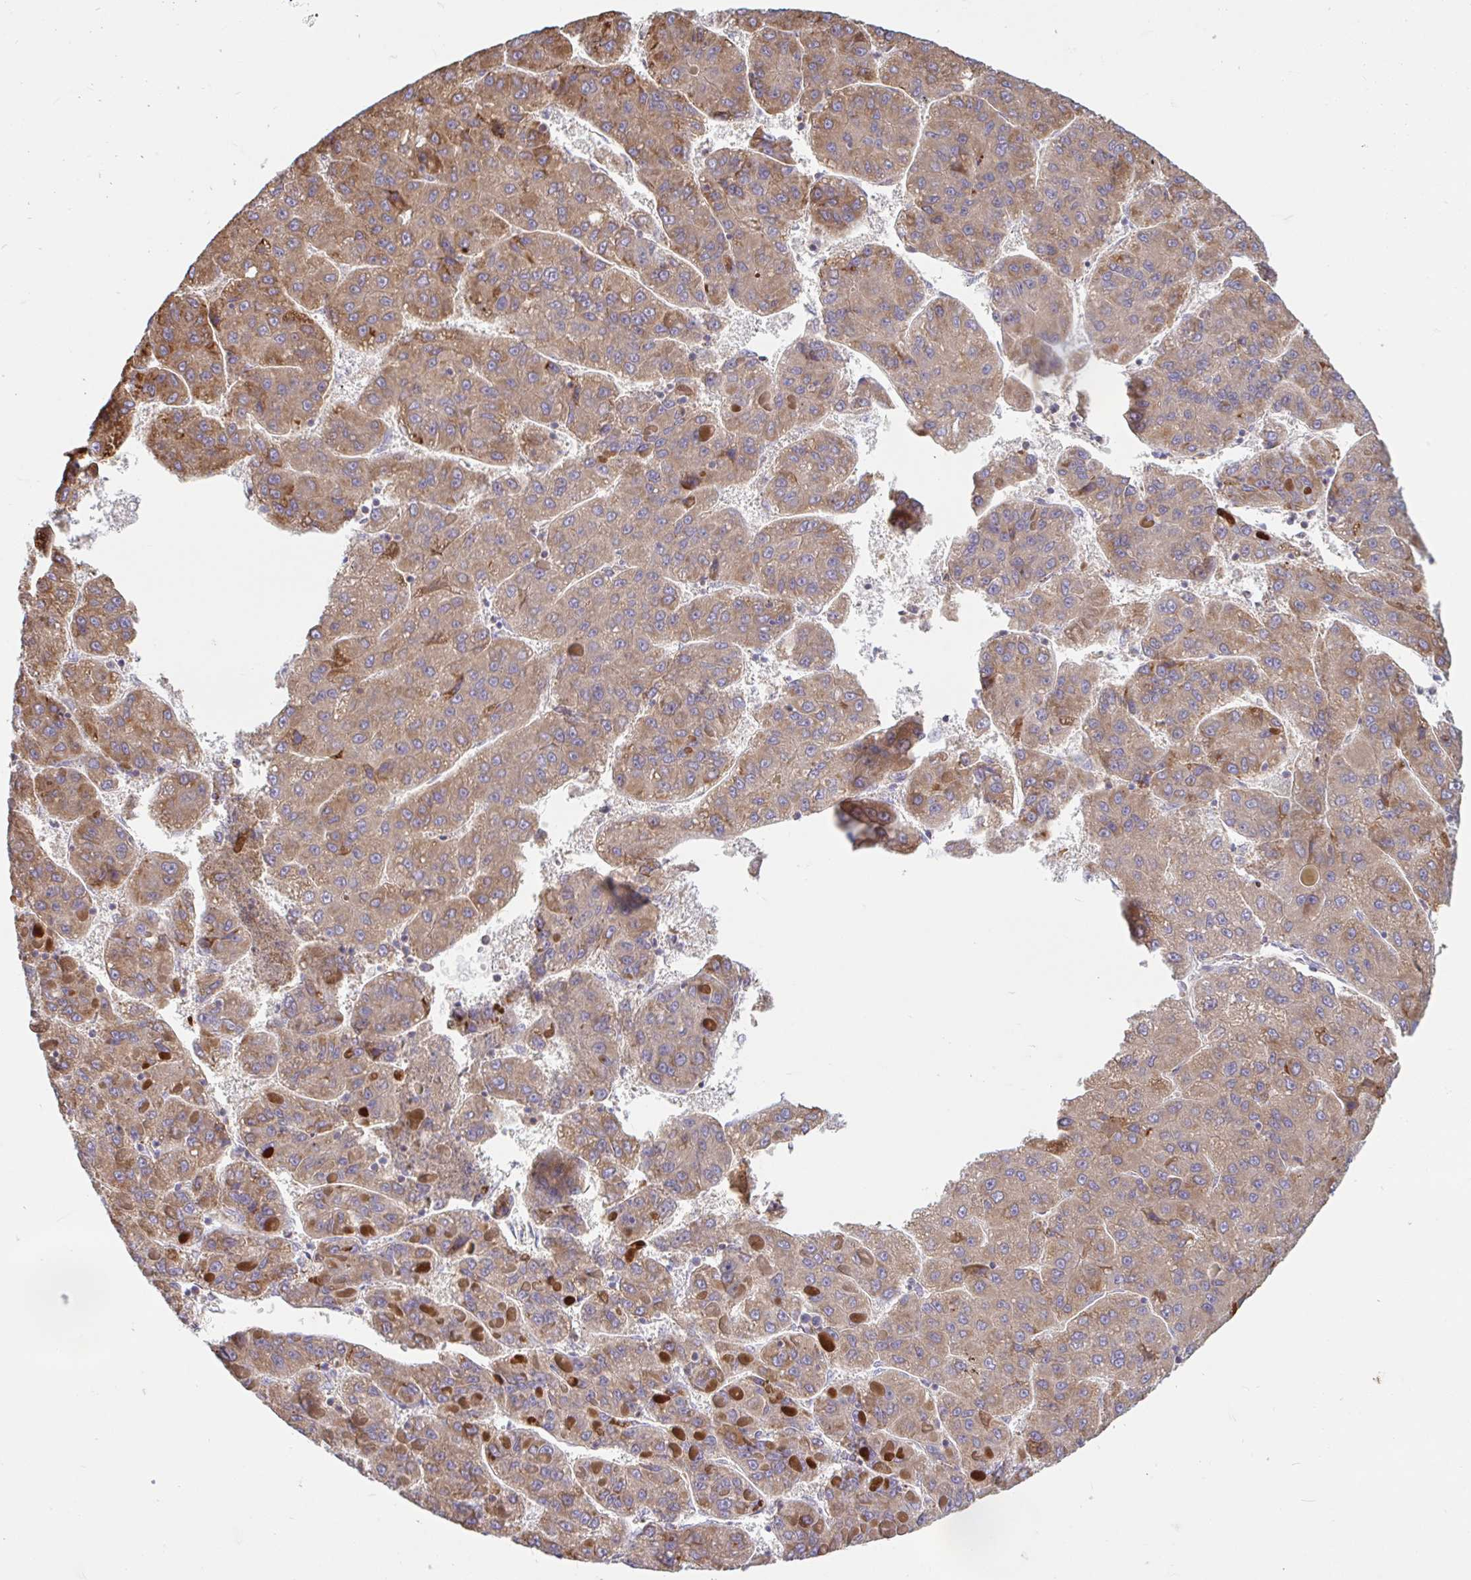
{"staining": {"intensity": "moderate", "quantity": ">75%", "location": "cytoplasmic/membranous"}, "tissue": "liver cancer", "cell_type": "Tumor cells", "image_type": "cancer", "snomed": [{"axis": "morphology", "description": "Carcinoma, Hepatocellular, NOS"}, {"axis": "topography", "description": "Liver"}], "caption": "An immunohistochemistry (IHC) image of tumor tissue is shown. Protein staining in brown labels moderate cytoplasmic/membranous positivity in liver hepatocellular carcinoma within tumor cells.", "gene": "RALBP1", "patient": {"sex": "female", "age": 82}}